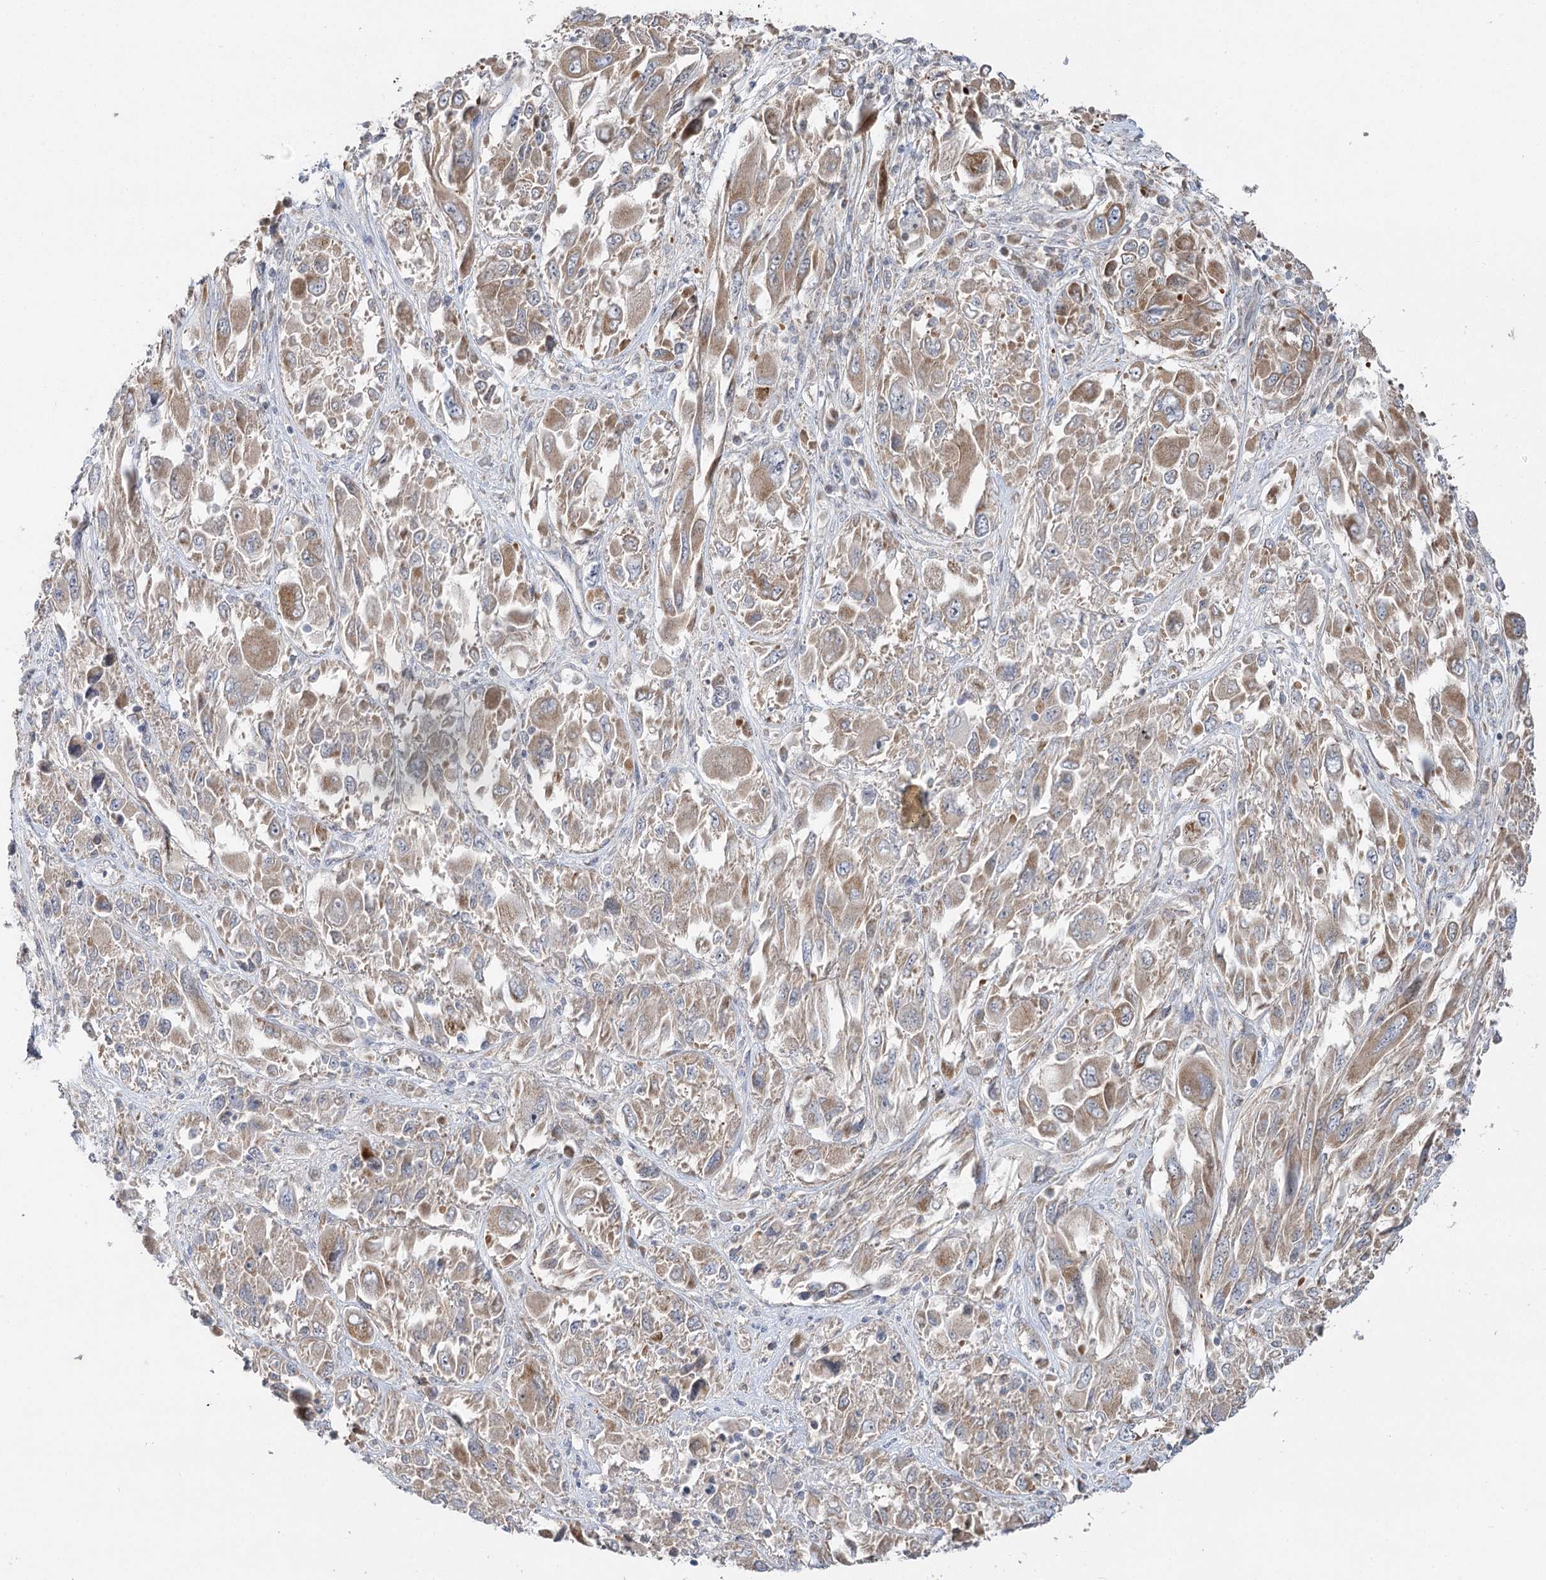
{"staining": {"intensity": "moderate", "quantity": ">75%", "location": "cytoplasmic/membranous"}, "tissue": "melanoma", "cell_type": "Tumor cells", "image_type": "cancer", "snomed": [{"axis": "morphology", "description": "Malignant melanoma, NOS"}, {"axis": "topography", "description": "Skin"}], "caption": "IHC (DAB) staining of melanoma exhibits moderate cytoplasmic/membranous protein positivity in approximately >75% of tumor cells.", "gene": "KIAA0825", "patient": {"sex": "female", "age": 91}}